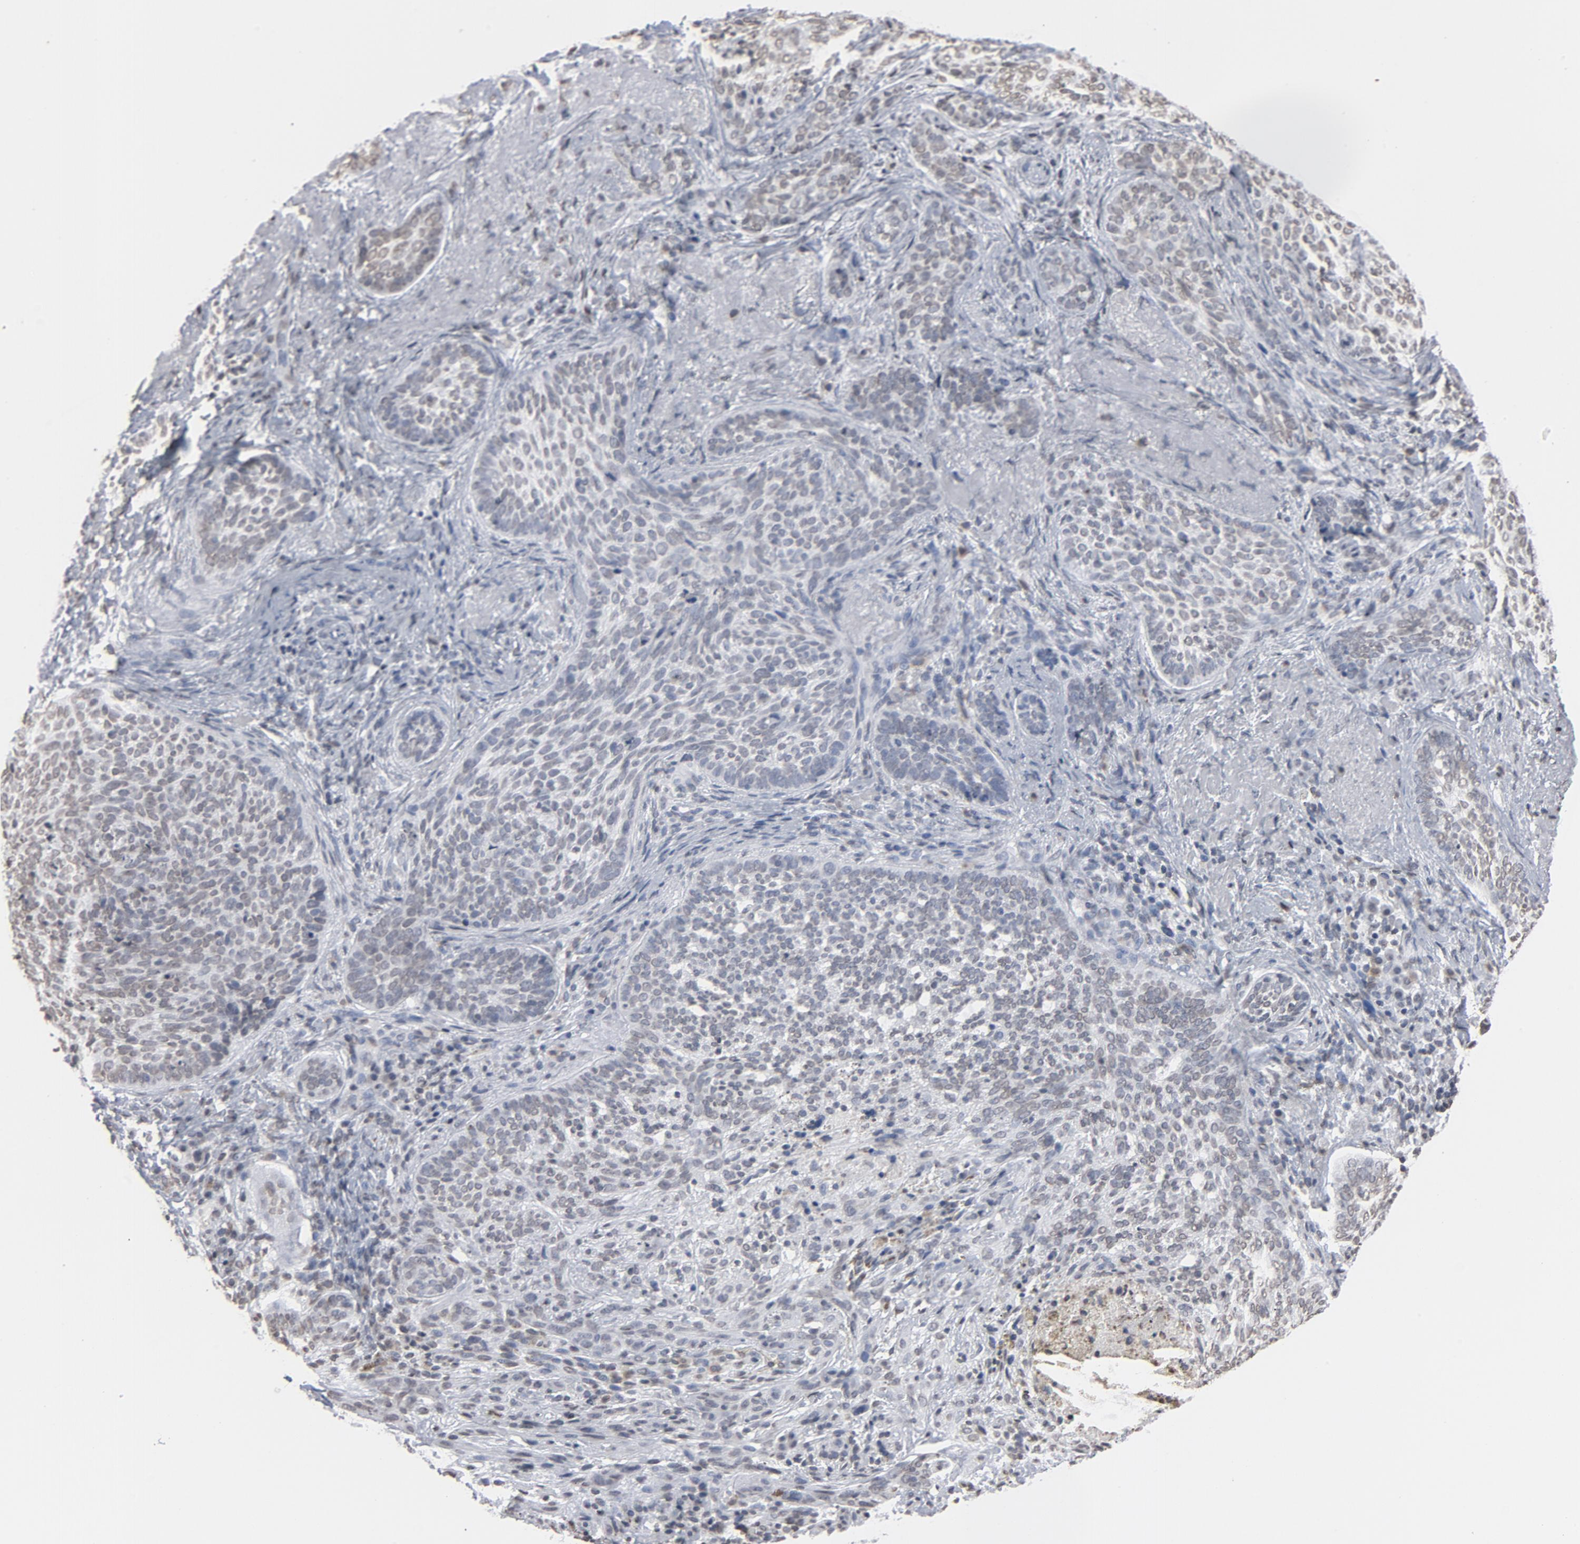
{"staining": {"intensity": "negative", "quantity": "none", "location": "none"}, "tissue": "skin cancer", "cell_type": "Tumor cells", "image_type": "cancer", "snomed": [{"axis": "morphology", "description": "Basal cell carcinoma"}, {"axis": "topography", "description": "Skin"}], "caption": "An IHC histopathology image of basal cell carcinoma (skin) is shown. There is no staining in tumor cells of basal cell carcinoma (skin). Nuclei are stained in blue.", "gene": "H2AC12", "patient": {"sex": "male", "age": 91}}